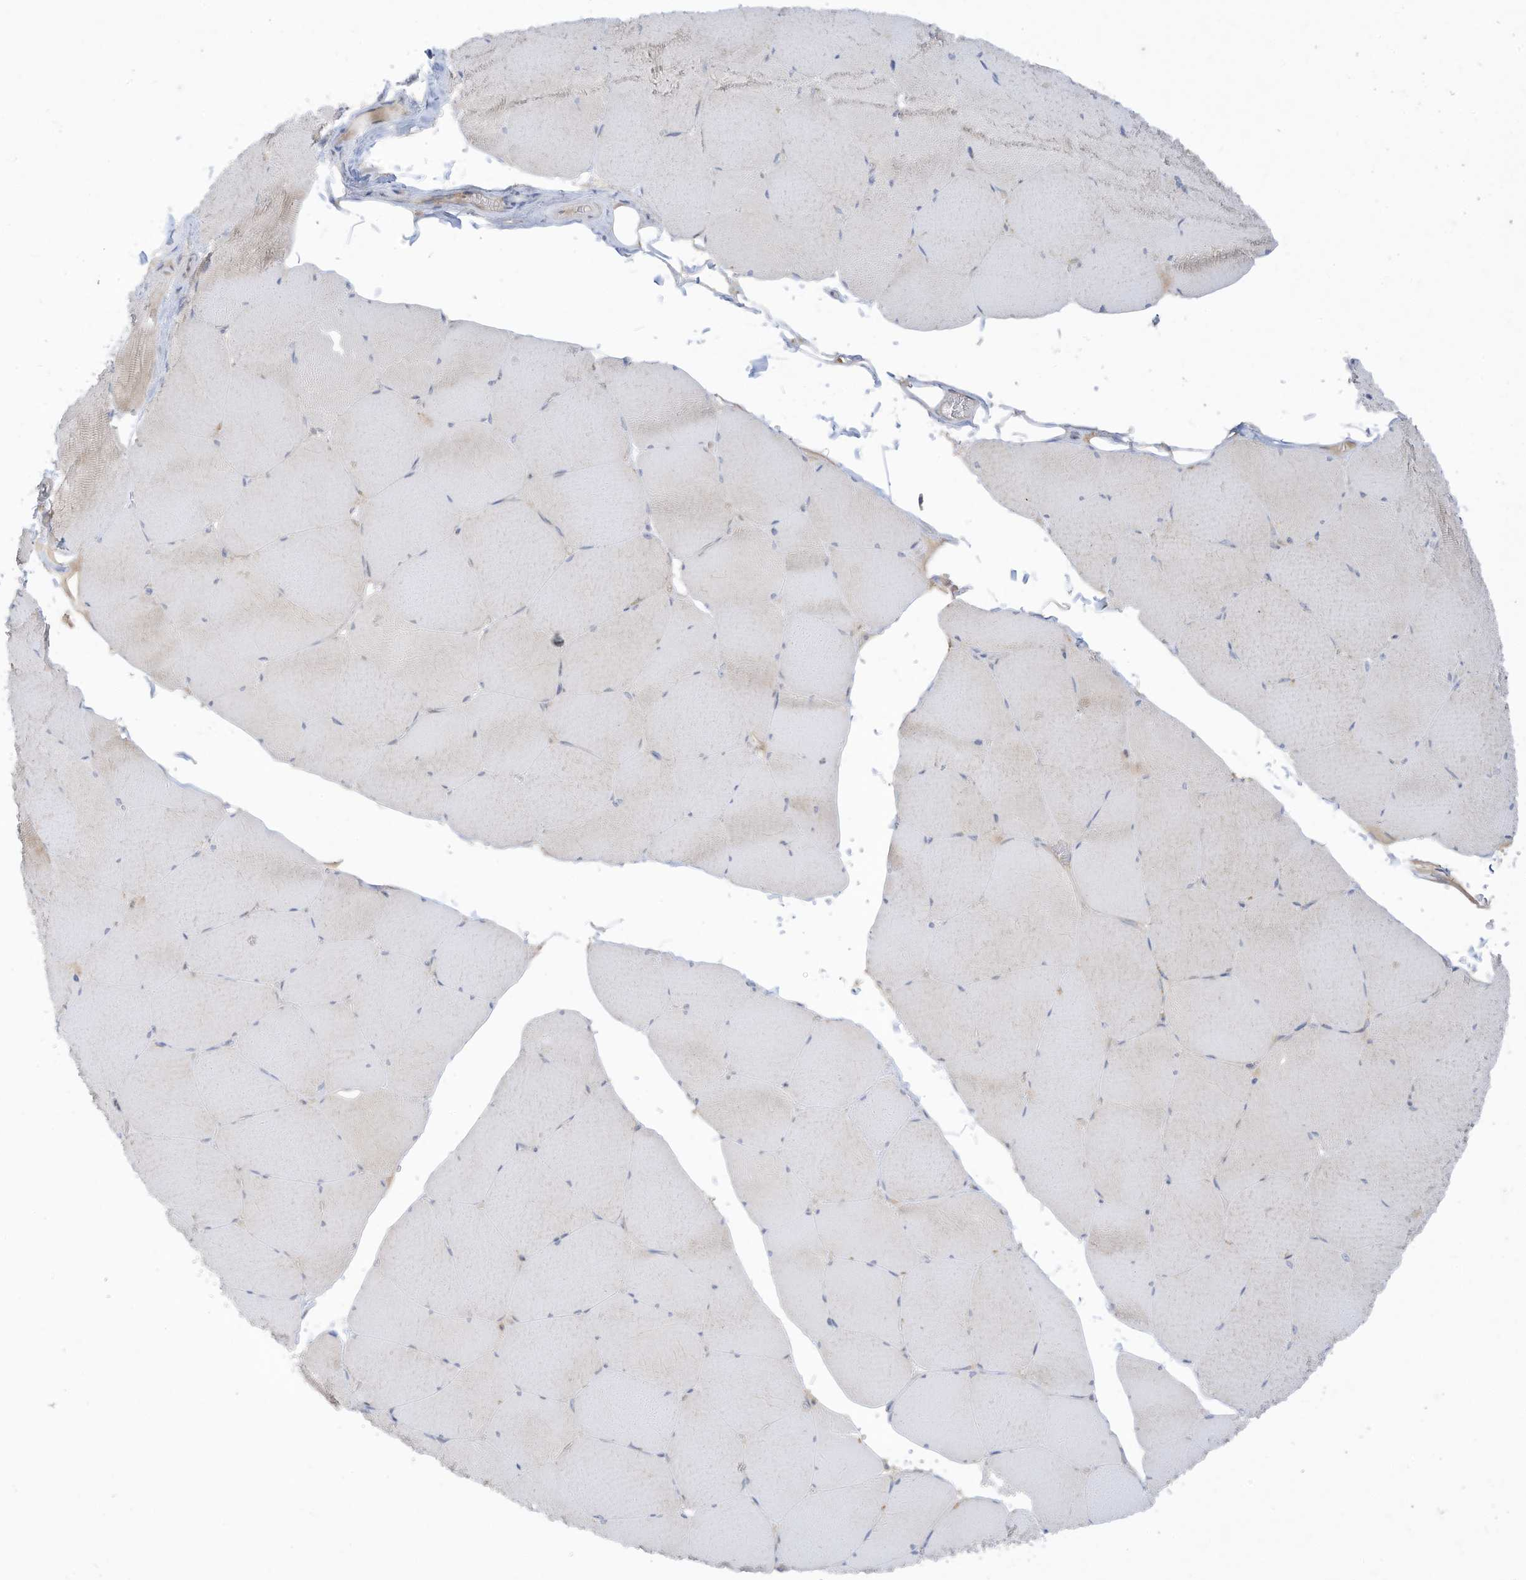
{"staining": {"intensity": "weak", "quantity": "<25%", "location": "cytoplasmic/membranous"}, "tissue": "skeletal muscle", "cell_type": "Myocytes", "image_type": "normal", "snomed": [{"axis": "morphology", "description": "Normal tissue, NOS"}, {"axis": "topography", "description": "Skeletal muscle"}, {"axis": "topography", "description": "Head-Neck"}], "caption": "IHC image of benign skeletal muscle: skeletal muscle stained with DAB reveals no significant protein expression in myocytes.", "gene": "LRRN2", "patient": {"sex": "male", "age": 66}}